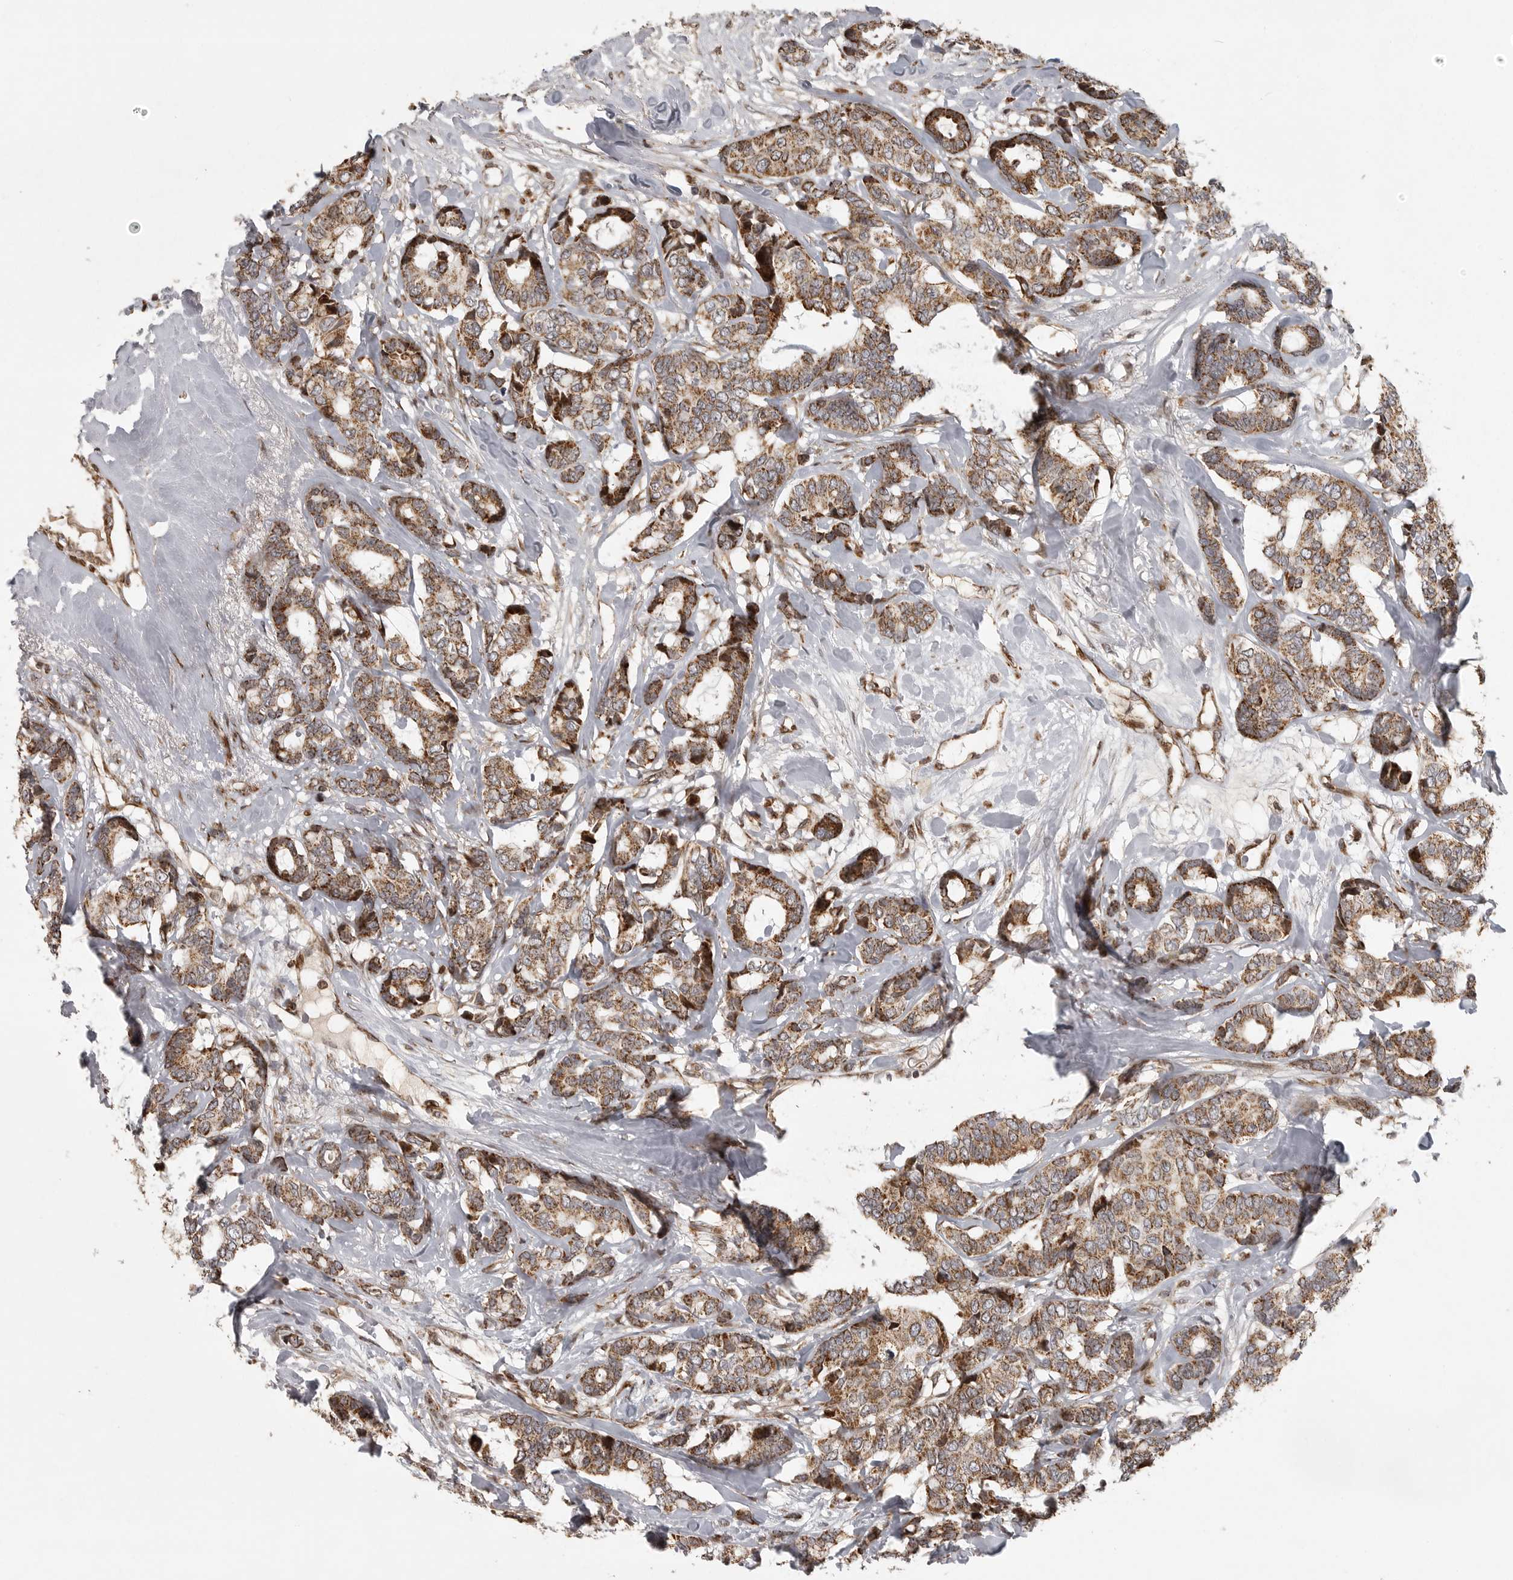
{"staining": {"intensity": "moderate", "quantity": ">75%", "location": "cytoplasmic/membranous"}, "tissue": "breast cancer", "cell_type": "Tumor cells", "image_type": "cancer", "snomed": [{"axis": "morphology", "description": "Duct carcinoma"}, {"axis": "topography", "description": "Breast"}], "caption": "An IHC micrograph of neoplastic tissue is shown. Protein staining in brown highlights moderate cytoplasmic/membranous positivity in infiltrating ductal carcinoma (breast) within tumor cells.", "gene": "NARS2", "patient": {"sex": "female", "age": 87}}